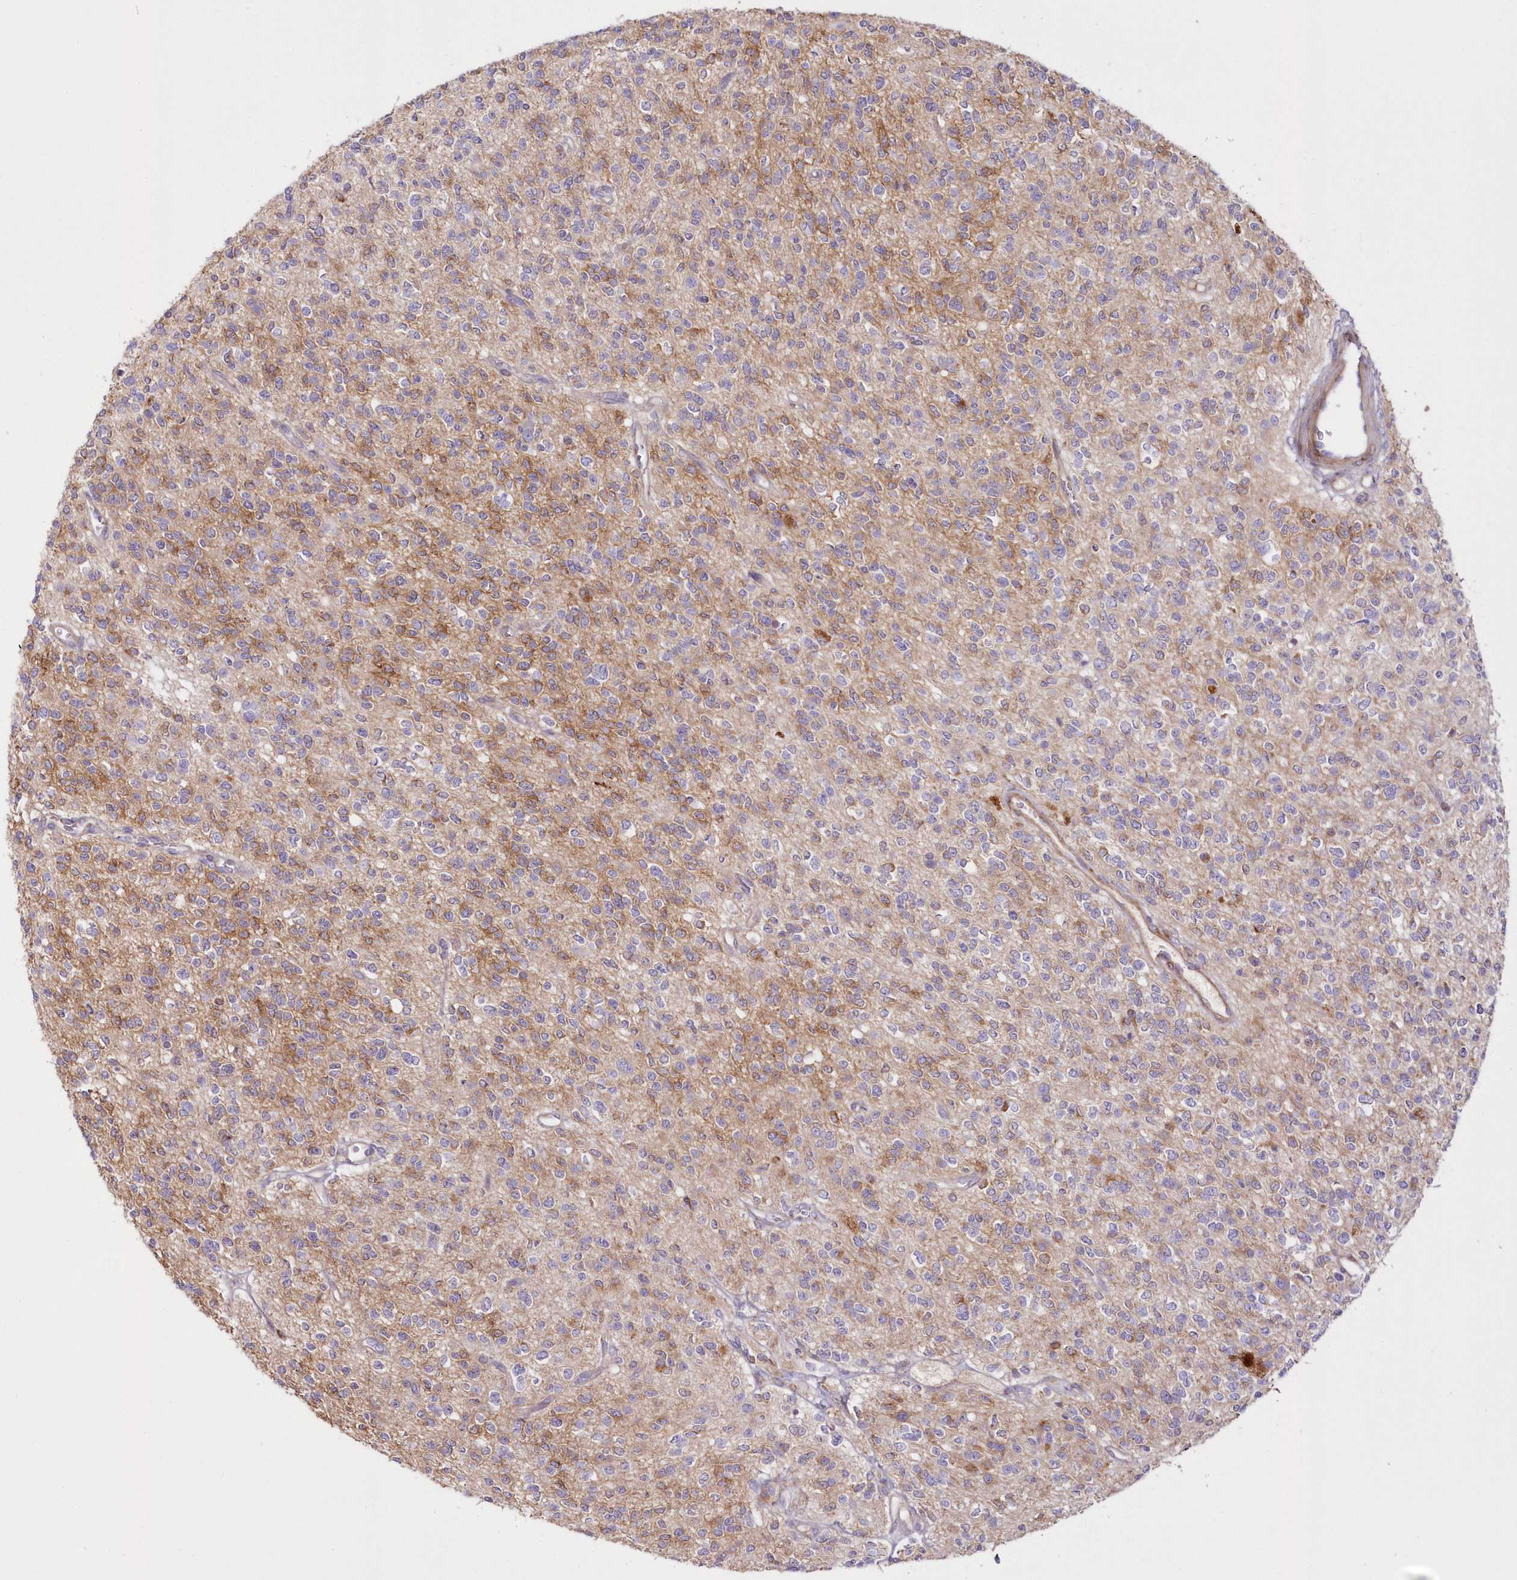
{"staining": {"intensity": "moderate", "quantity": "<25%", "location": "cytoplasmic/membranous"}, "tissue": "glioma", "cell_type": "Tumor cells", "image_type": "cancer", "snomed": [{"axis": "morphology", "description": "Glioma, malignant, High grade"}, {"axis": "topography", "description": "Brain"}], "caption": "Moderate cytoplasmic/membranous expression is present in about <25% of tumor cells in malignant glioma (high-grade).", "gene": "ARFGEF3", "patient": {"sex": "male", "age": 34}}